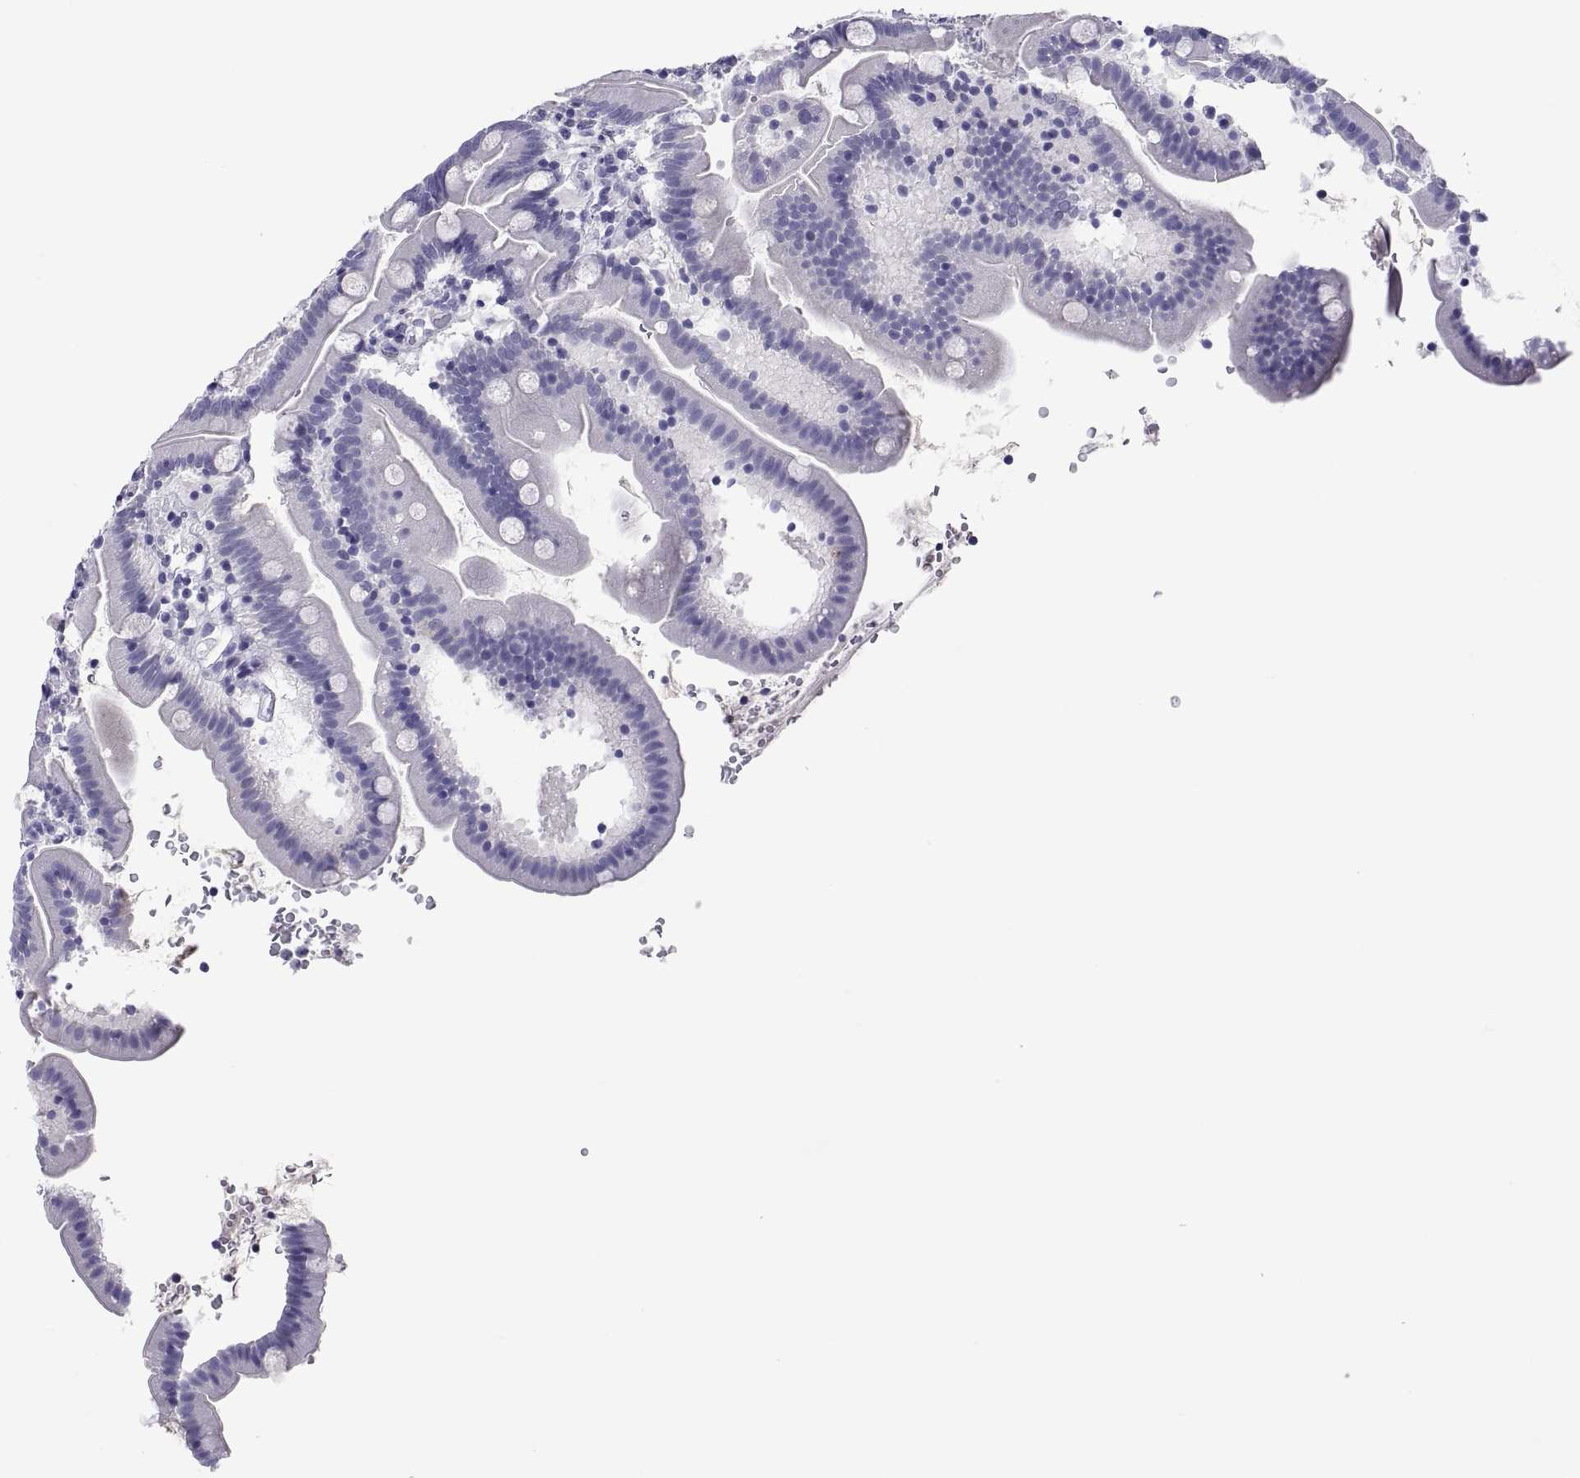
{"staining": {"intensity": "negative", "quantity": "none", "location": "none"}, "tissue": "duodenum", "cell_type": "Glandular cells", "image_type": "normal", "snomed": [{"axis": "morphology", "description": "Normal tissue, NOS"}, {"axis": "topography", "description": "Duodenum"}], "caption": "DAB (3,3'-diaminobenzidine) immunohistochemical staining of benign human duodenum reveals no significant expression in glandular cells. (DAB immunohistochemistry (IHC), high magnification).", "gene": "CHCT1", "patient": {"sex": "female", "age": 67}}